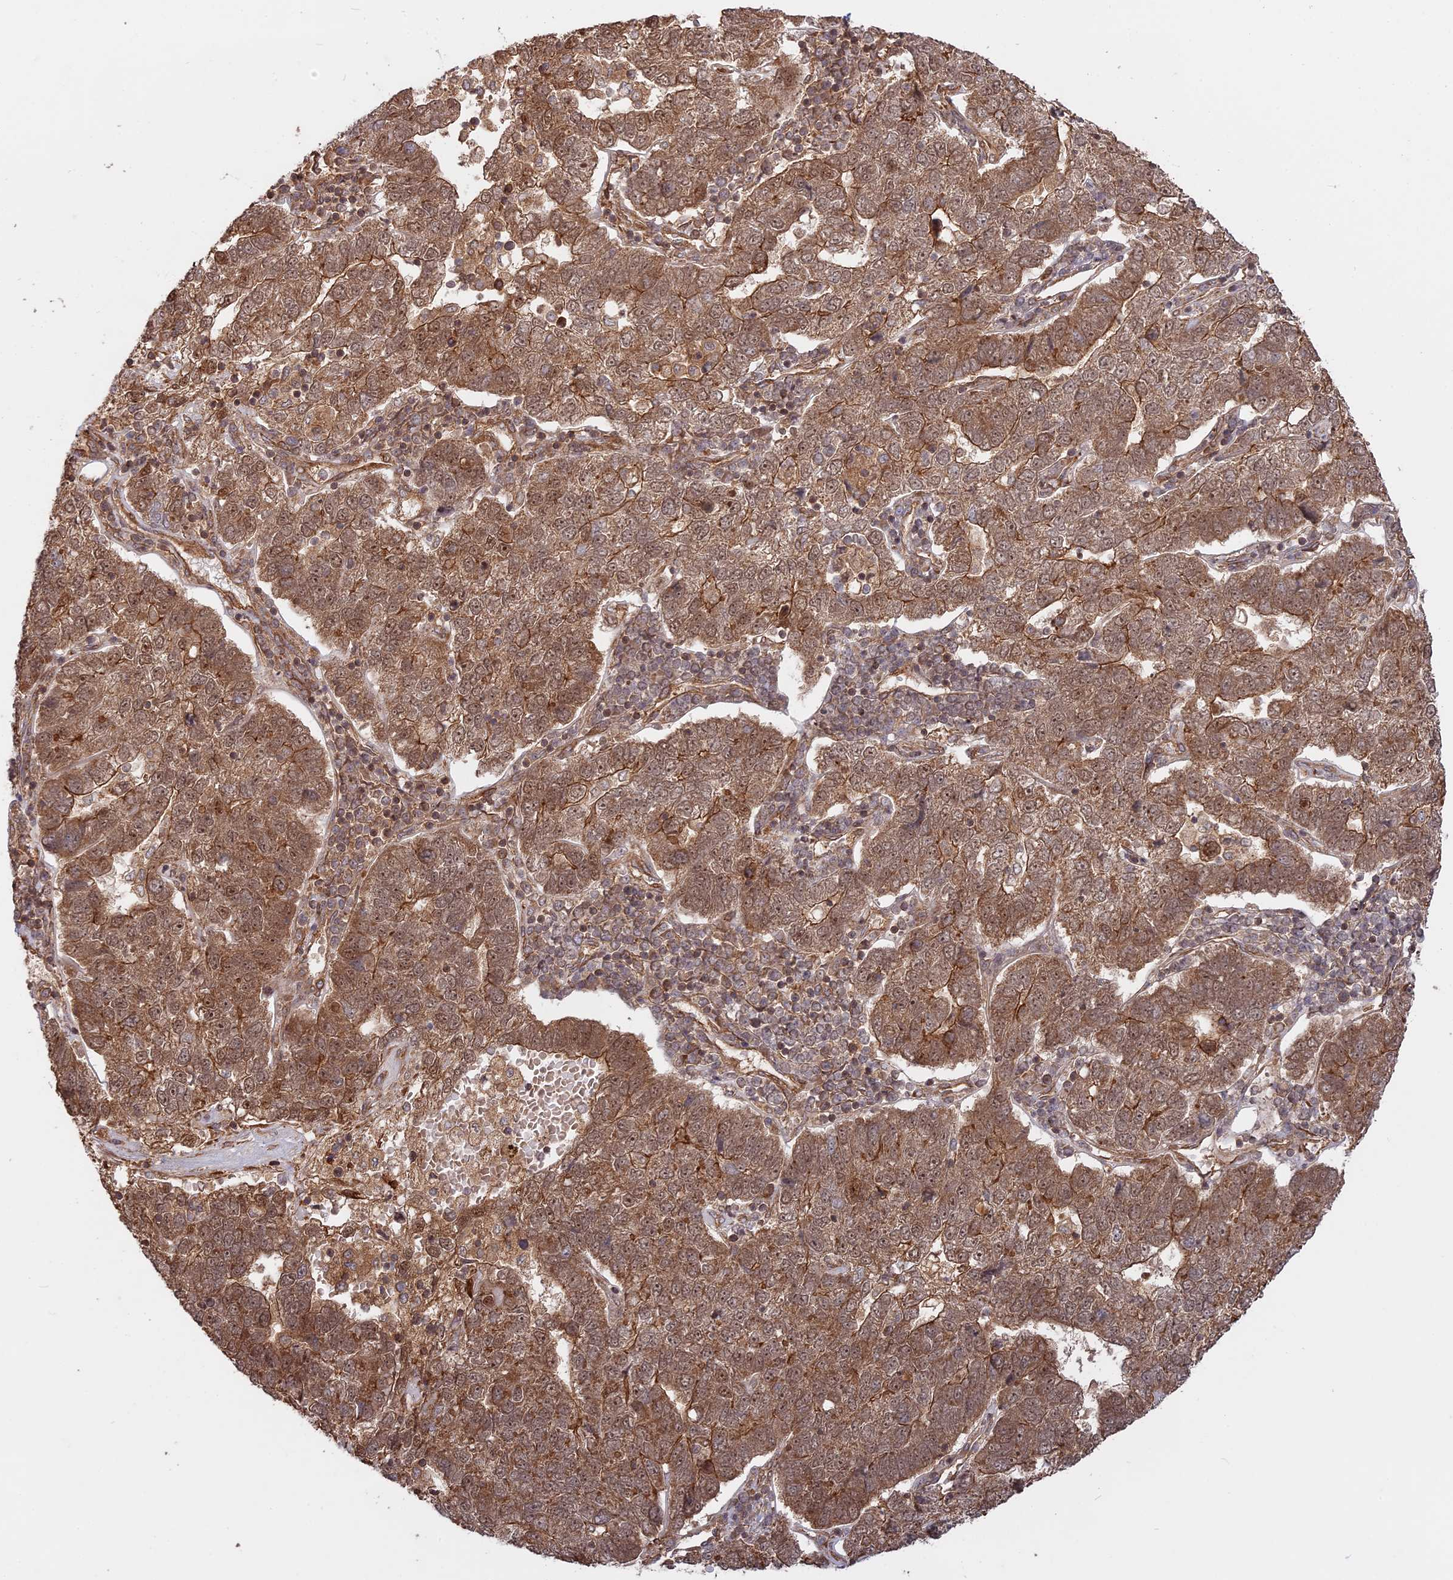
{"staining": {"intensity": "moderate", "quantity": ">75%", "location": "cytoplasmic/membranous,nuclear"}, "tissue": "pancreatic cancer", "cell_type": "Tumor cells", "image_type": "cancer", "snomed": [{"axis": "morphology", "description": "Adenocarcinoma, NOS"}, {"axis": "topography", "description": "Pancreas"}], "caption": "Protein expression analysis of human adenocarcinoma (pancreatic) reveals moderate cytoplasmic/membranous and nuclear expression in about >75% of tumor cells.", "gene": "CCDC174", "patient": {"sex": "female", "age": 61}}